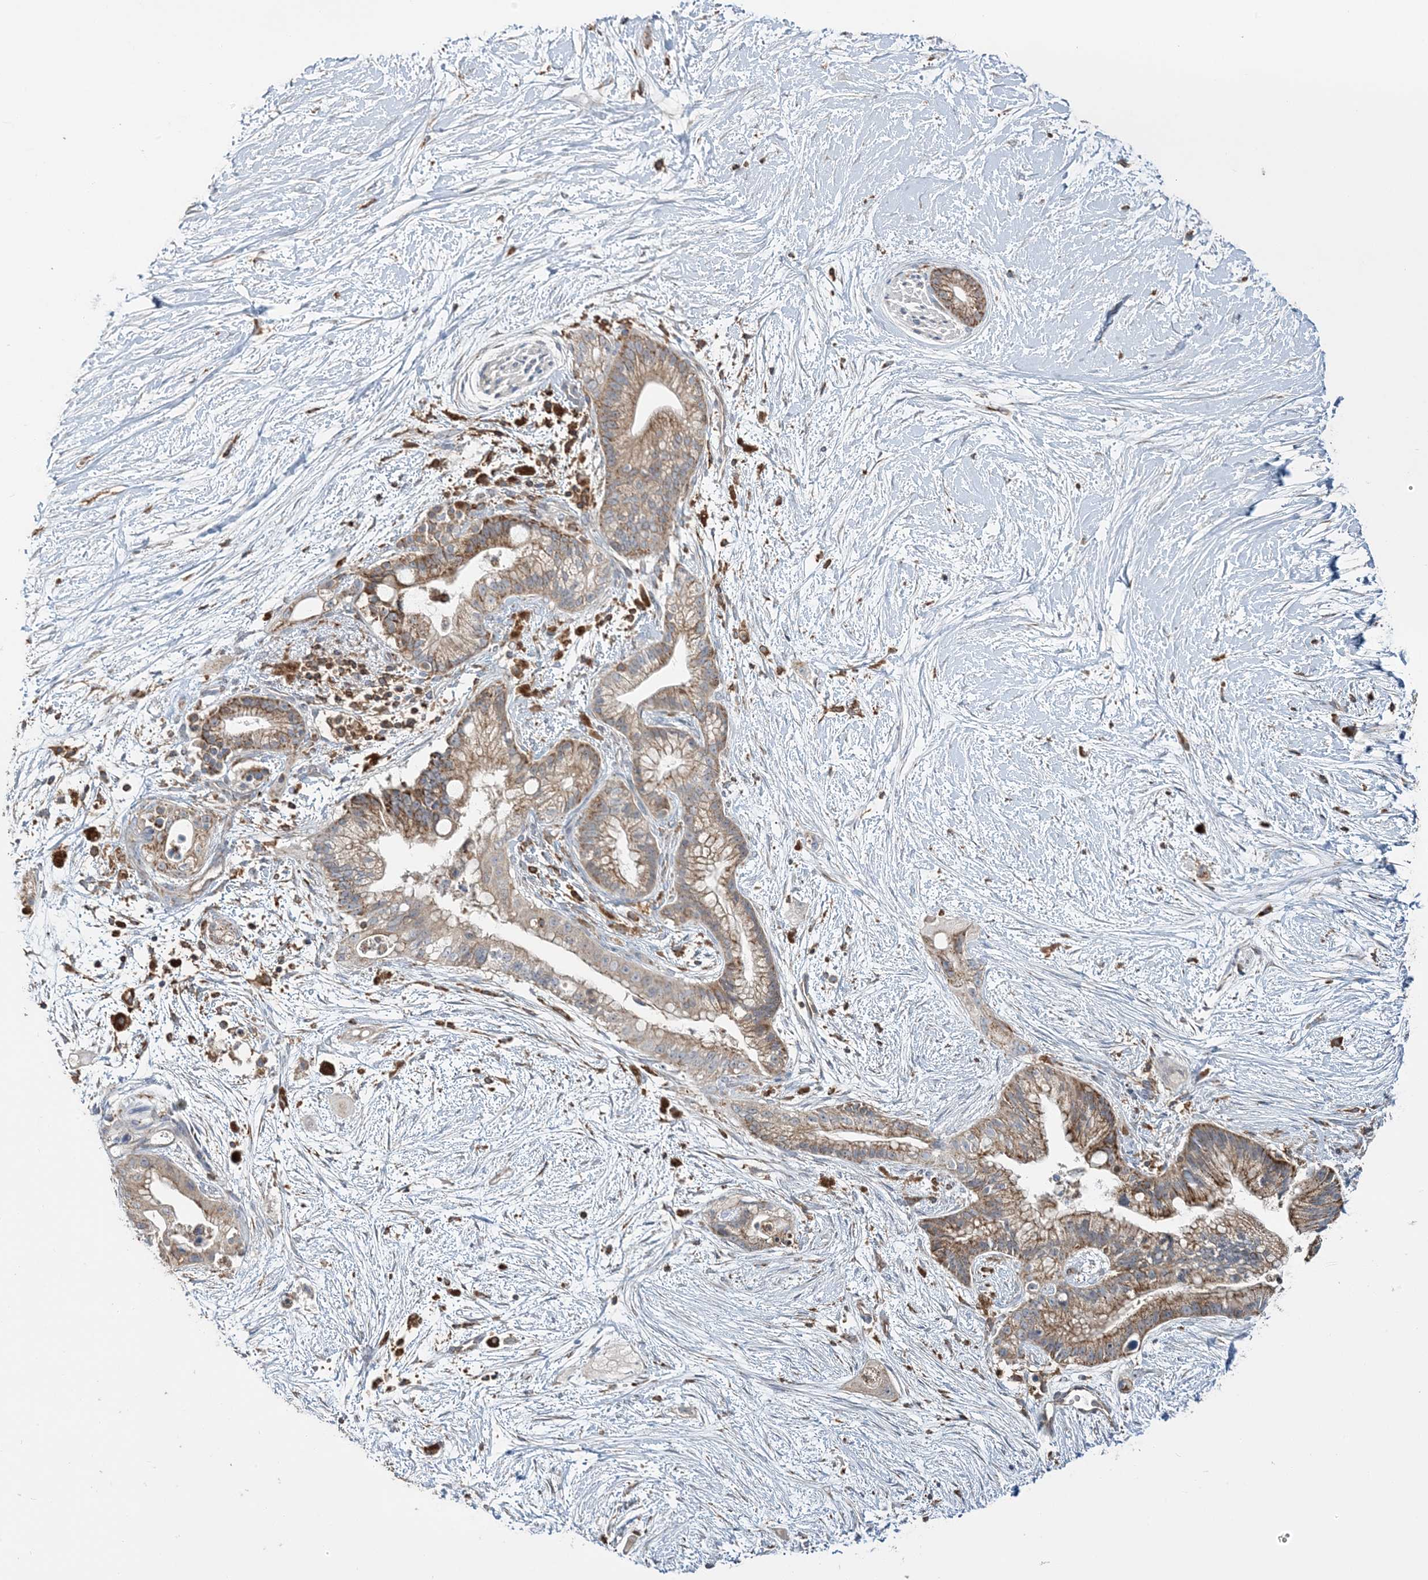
{"staining": {"intensity": "moderate", "quantity": "25%-75%", "location": "cytoplasmic/membranous"}, "tissue": "pancreatic cancer", "cell_type": "Tumor cells", "image_type": "cancer", "snomed": [{"axis": "morphology", "description": "Adenocarcinoma, NOS"}, {"axis": "topography", "description": "Pancreas"}], "caption": "Protein expression analysis of human pancreatic cancer (adenocarcinoma) reveals moderate cytoplasmic/membranous staining in about 25%-75% of tumor cells.", "gene": "TMLHE", "patient": {"sex": "male", "age": 53}}